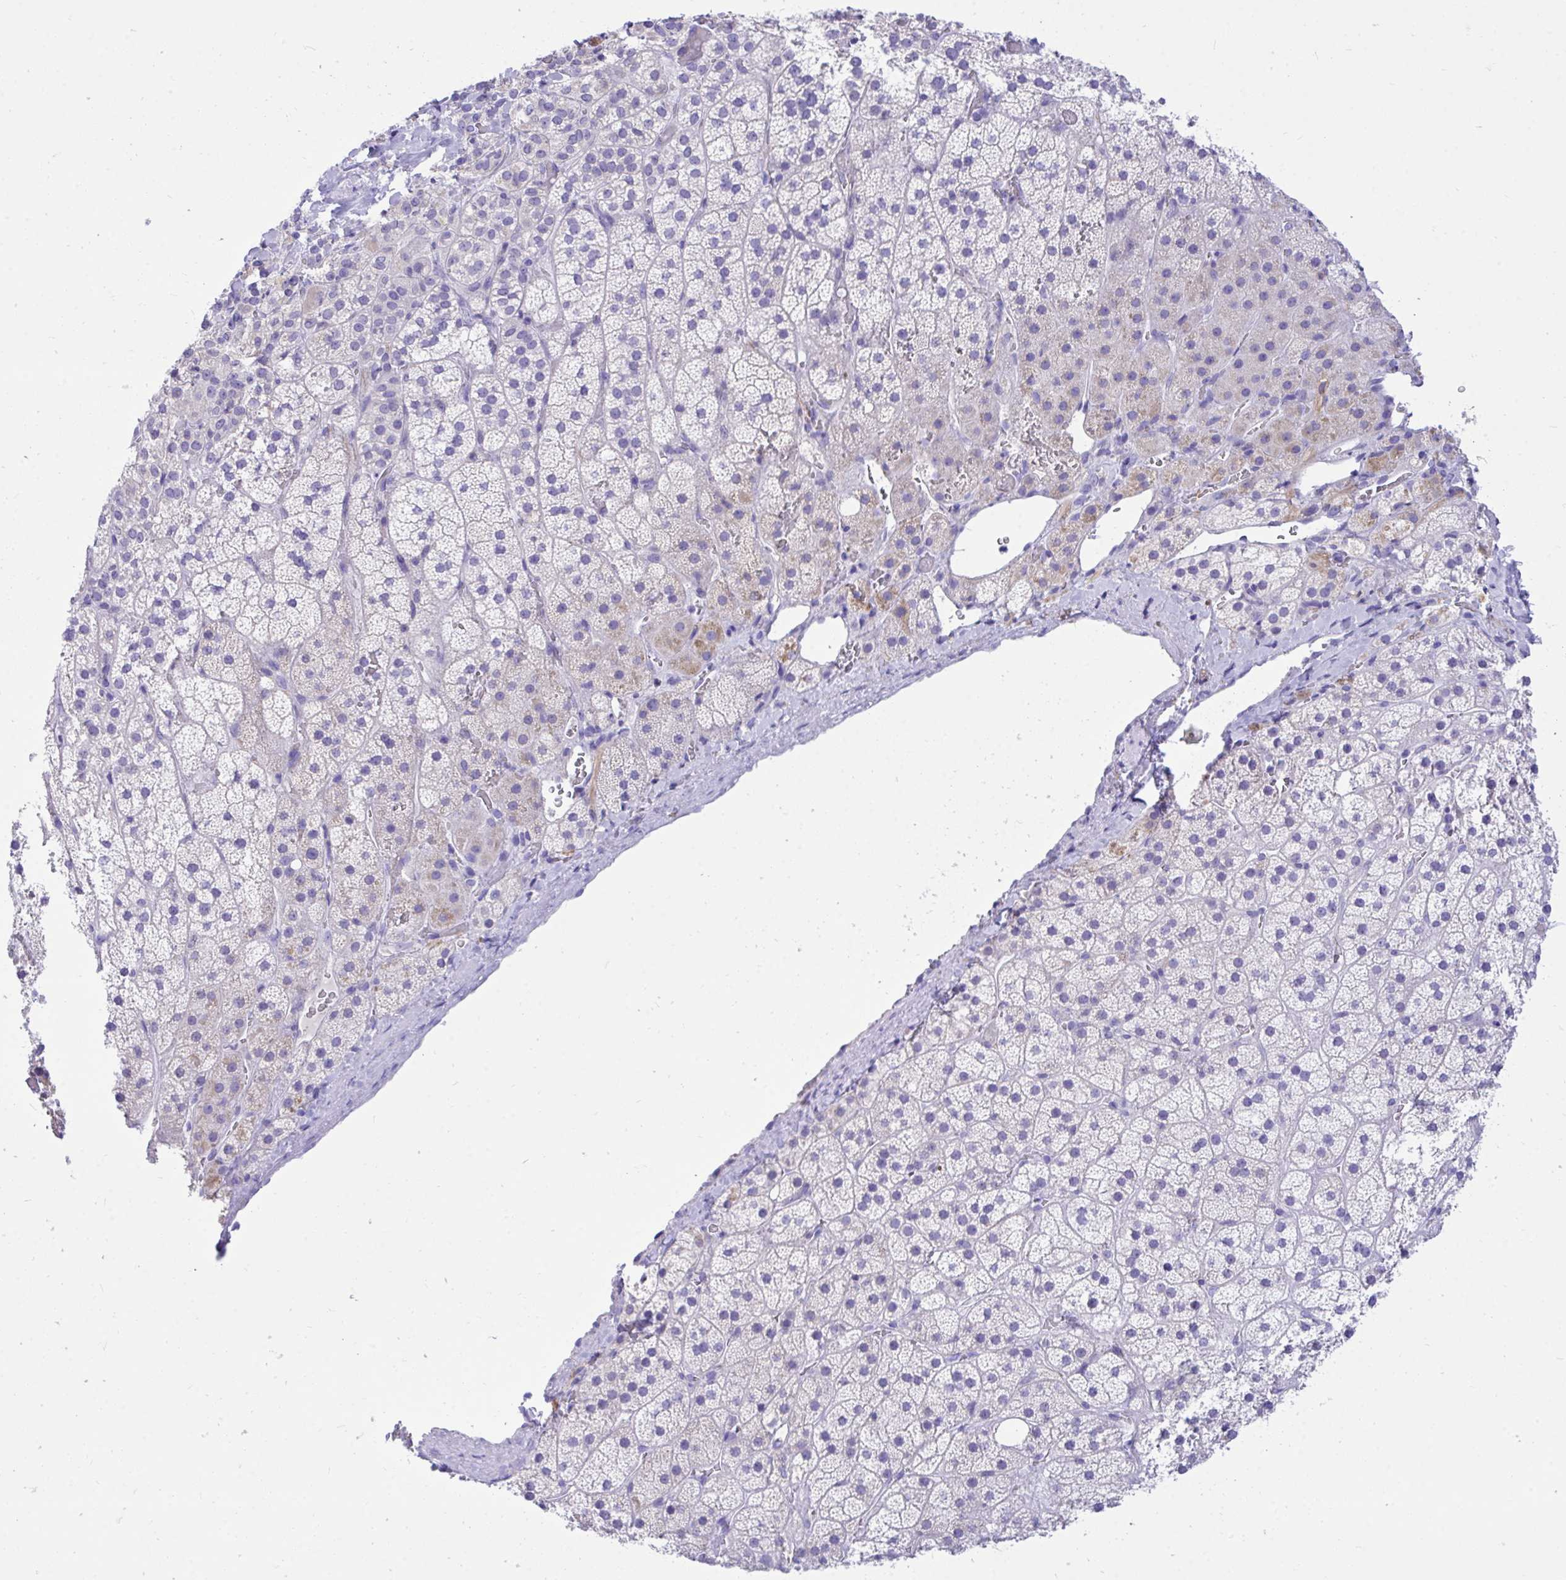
{"staining": {"intensity": "moderate", "quantity": "<25%", "location": "cytoplasmic/membranous"}, "tissue": "adrenal gland", "cell_type": "Glandular cells", "image_type": "normal", "snomed": [{"axis": "morphology", "description": "Normal tissue, NOS"}, {"axis": "topography", "description": "Adrenal gland"}], "caption": "This image reveals immunohistochemistry (IHC) staining of unremarkable human adrenal gland, with low moderate cytoplasmic/membranous staining in approximately <25% of glandular cells.", "gene": "MON1A", "patient": {"sex": "male", "age": 57}}